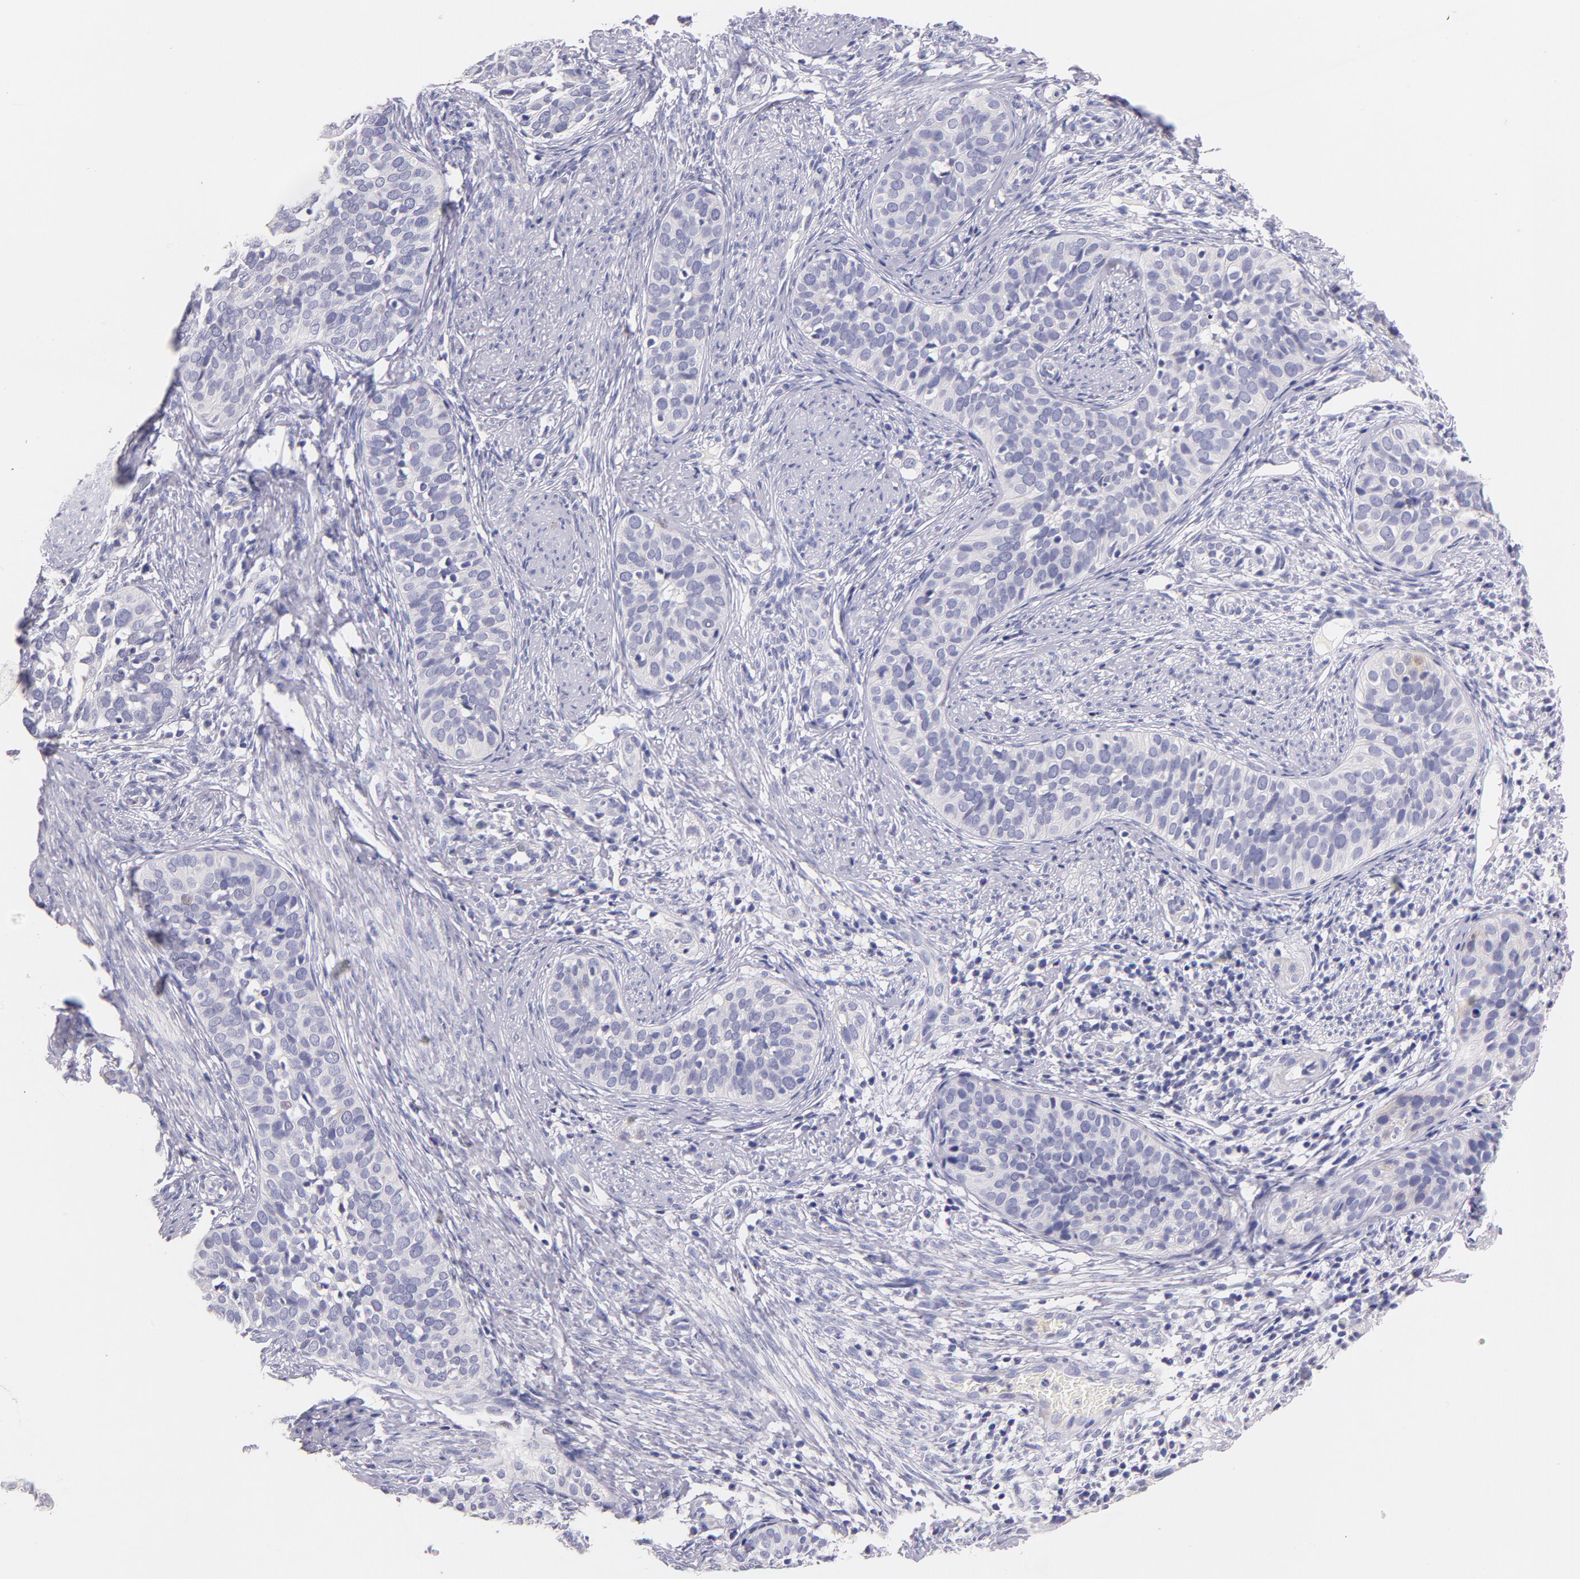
{"staining": {"intensity": "weak", "quantity": "<25%", "location": "nuclear"}, "tissue": "cervical cancer", "cell_type": "Tumor cells", "image_type": "cancer", "snomed": [{"axis": "morphology", "description": "Squamous cell carcinoma, NOS"}, {"axis": "topography", "description": "Cervix"}], "caption": "A micrograph of human cervical cancer (squamous cell carcinoma) is negative for staining in tumor cells.", "gene": "CD44", "patient": {"sex": "female", "age": 31}}